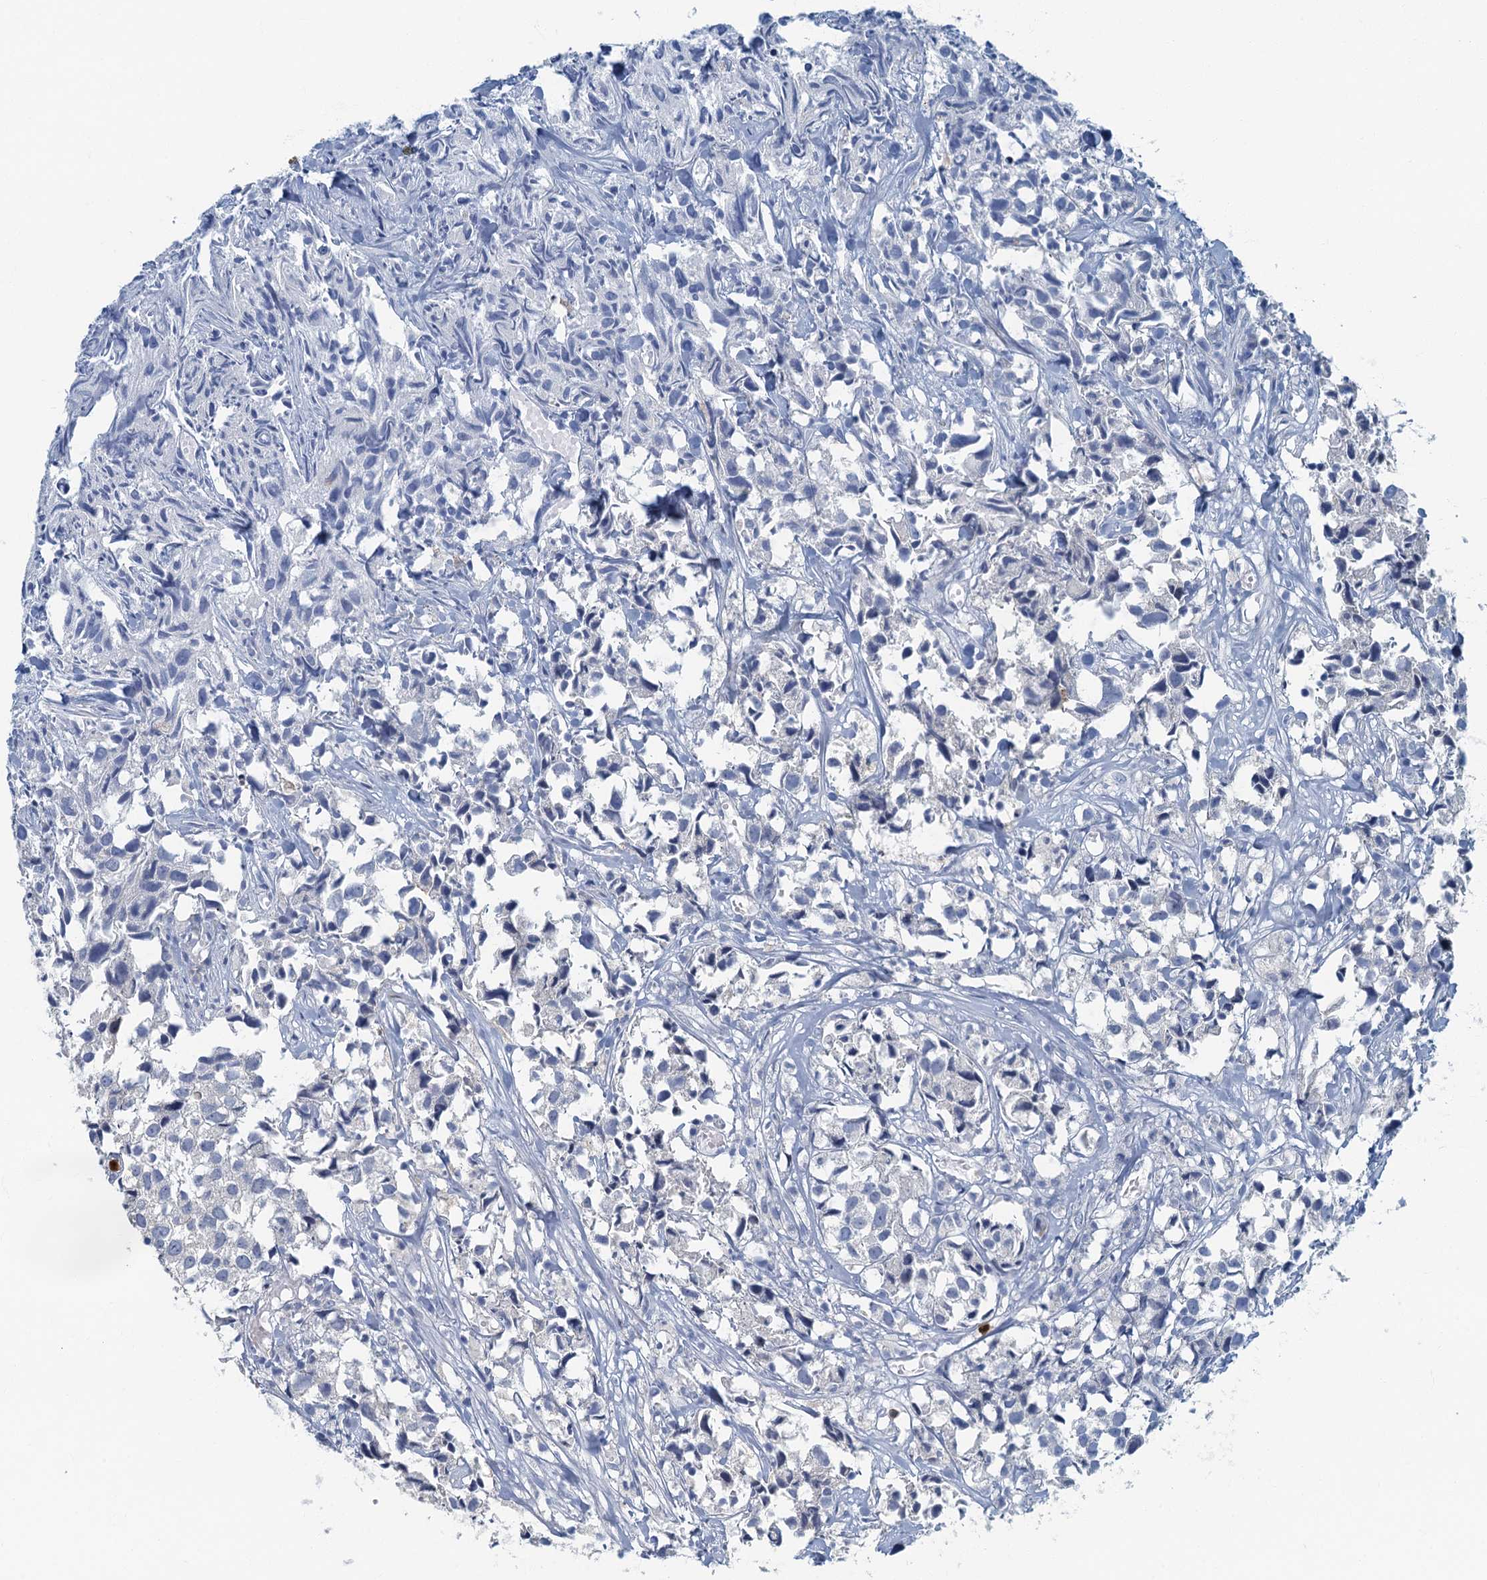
{"staining": {"intensity": "negative", "quantity": "none", "location": "none"}, "tissue": "urothelial cancer", "cell_type": "Tumor cells", "image_type": "cancer", "snomed": [{"axis": "morphology", "description": "Urothelial carcinoma, High grade"}, {"axis": "topography", "description": "Urinary bladder"}], "caption": "The histopathology image exhibits no staining of tumor cells in urothelial cancer.", "gene": "ANKDD1A", "patient": {"sex": "female", "age": 75}}